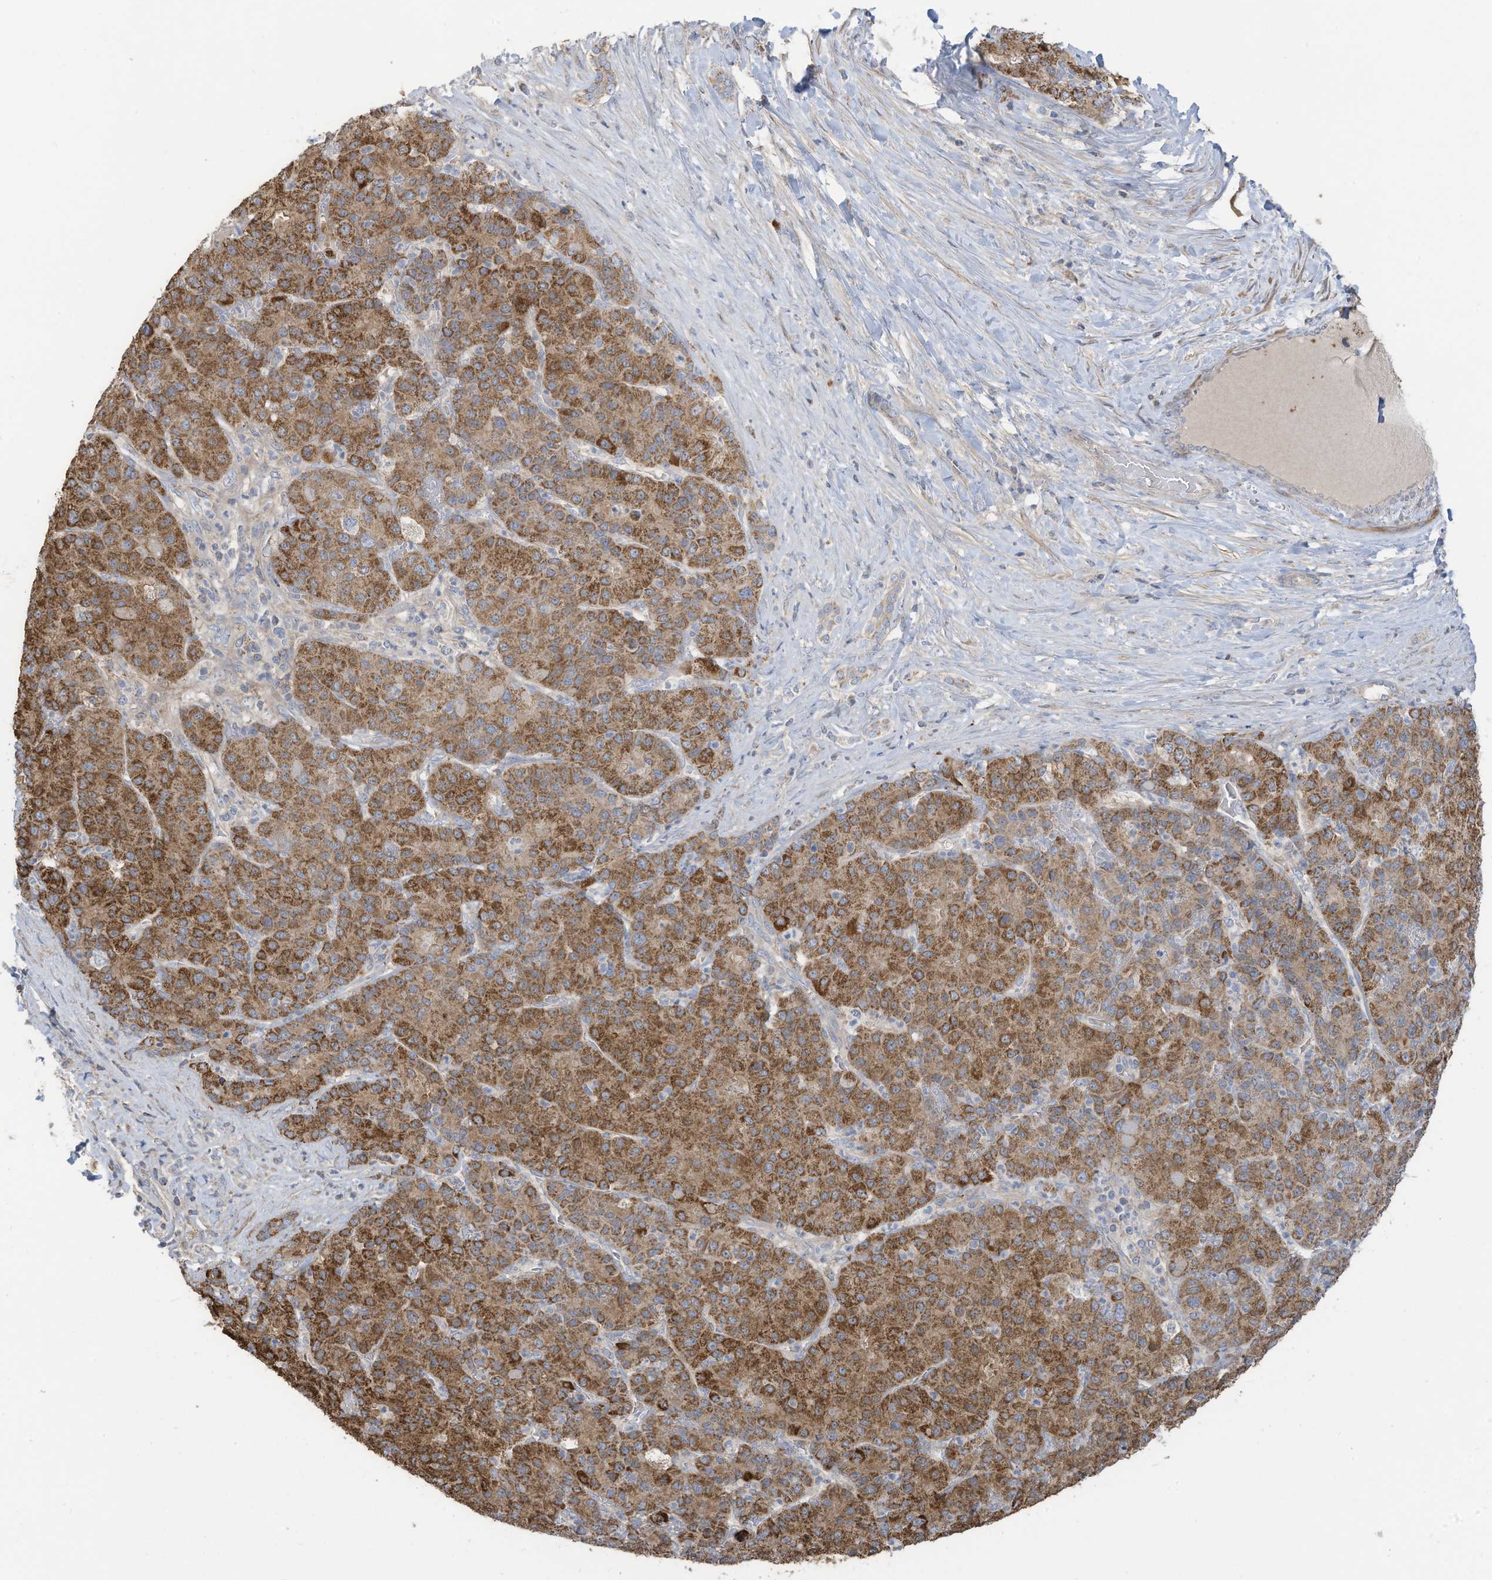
{"staining": {"intensity": "moderate", "quantity": ">75%", "location": "cytoplasmic/membranous"}, "tissue": "liver cancer", "cell_type": "Tumor cells", "image_type": "cancer", "snomed": [{"axis": "morphology", "description": "Carcinoma, Hepatocellular, NOS"}, {"axis": "topography", "description": "Liver"}], "caption": "Liver cancer (hepatocellular carcinoma) tissue displays moderate cytoplasmic/membranous expression in approximately >75% of tumor cells, visualized by immunohistochemistry.", "gene": "GTPBP2", "patient": {"sex": "male", "age": 65}}